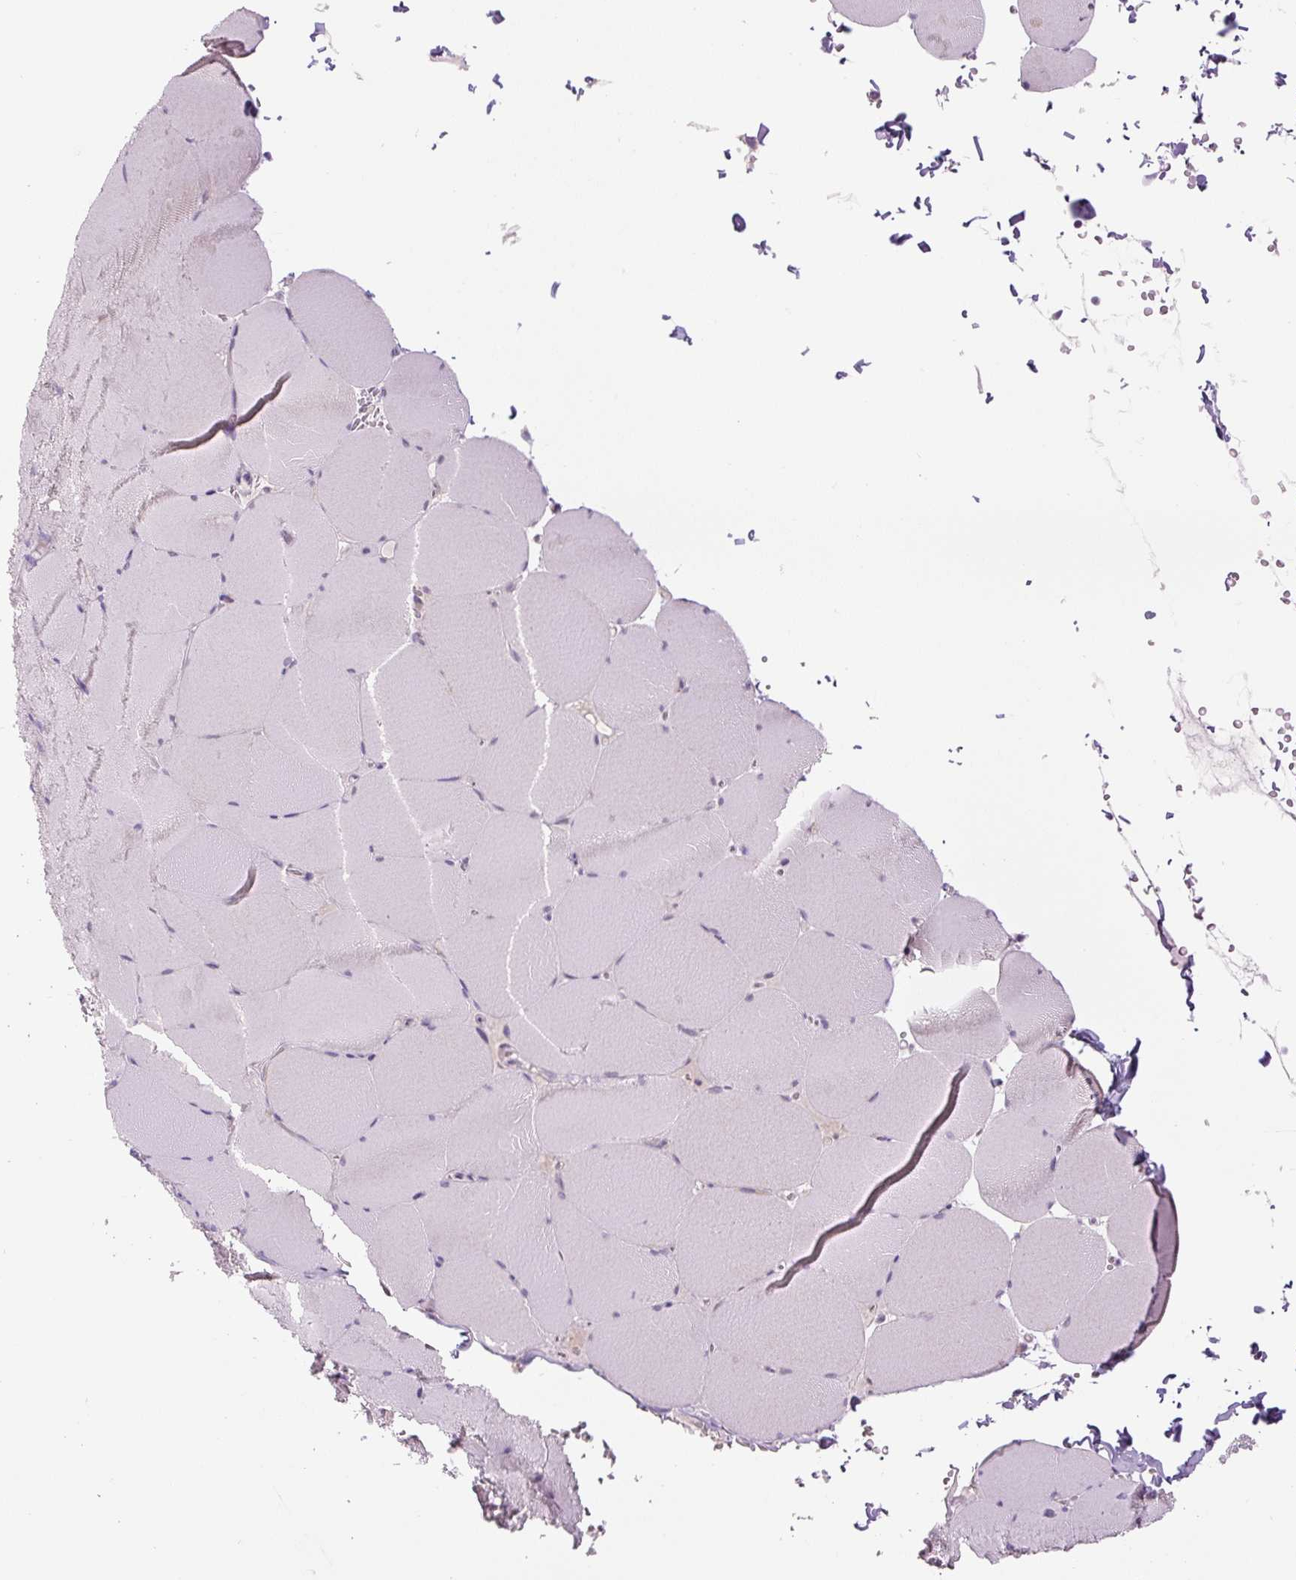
{"staining": {"intensity": "weak", "quantity": "<25%", "location": "cytoplasmic/membranous"}, "tissue": "skeletal muscle", "cell_type": "Myocytes", "image_type": "normal", "snomed": [{"axis": "morphology", "description": "Normal tissue, NOS"}, {"axis": "topography", "description": "Skeletal muscle"}, {"axis": "topography", "description": "Head-Neck"}], "caption": "Image shows no protein expression in myocytes of normal skeletal muscle.", "gene": "FABP7", "patient": {"sex": "male", "age": 66}}